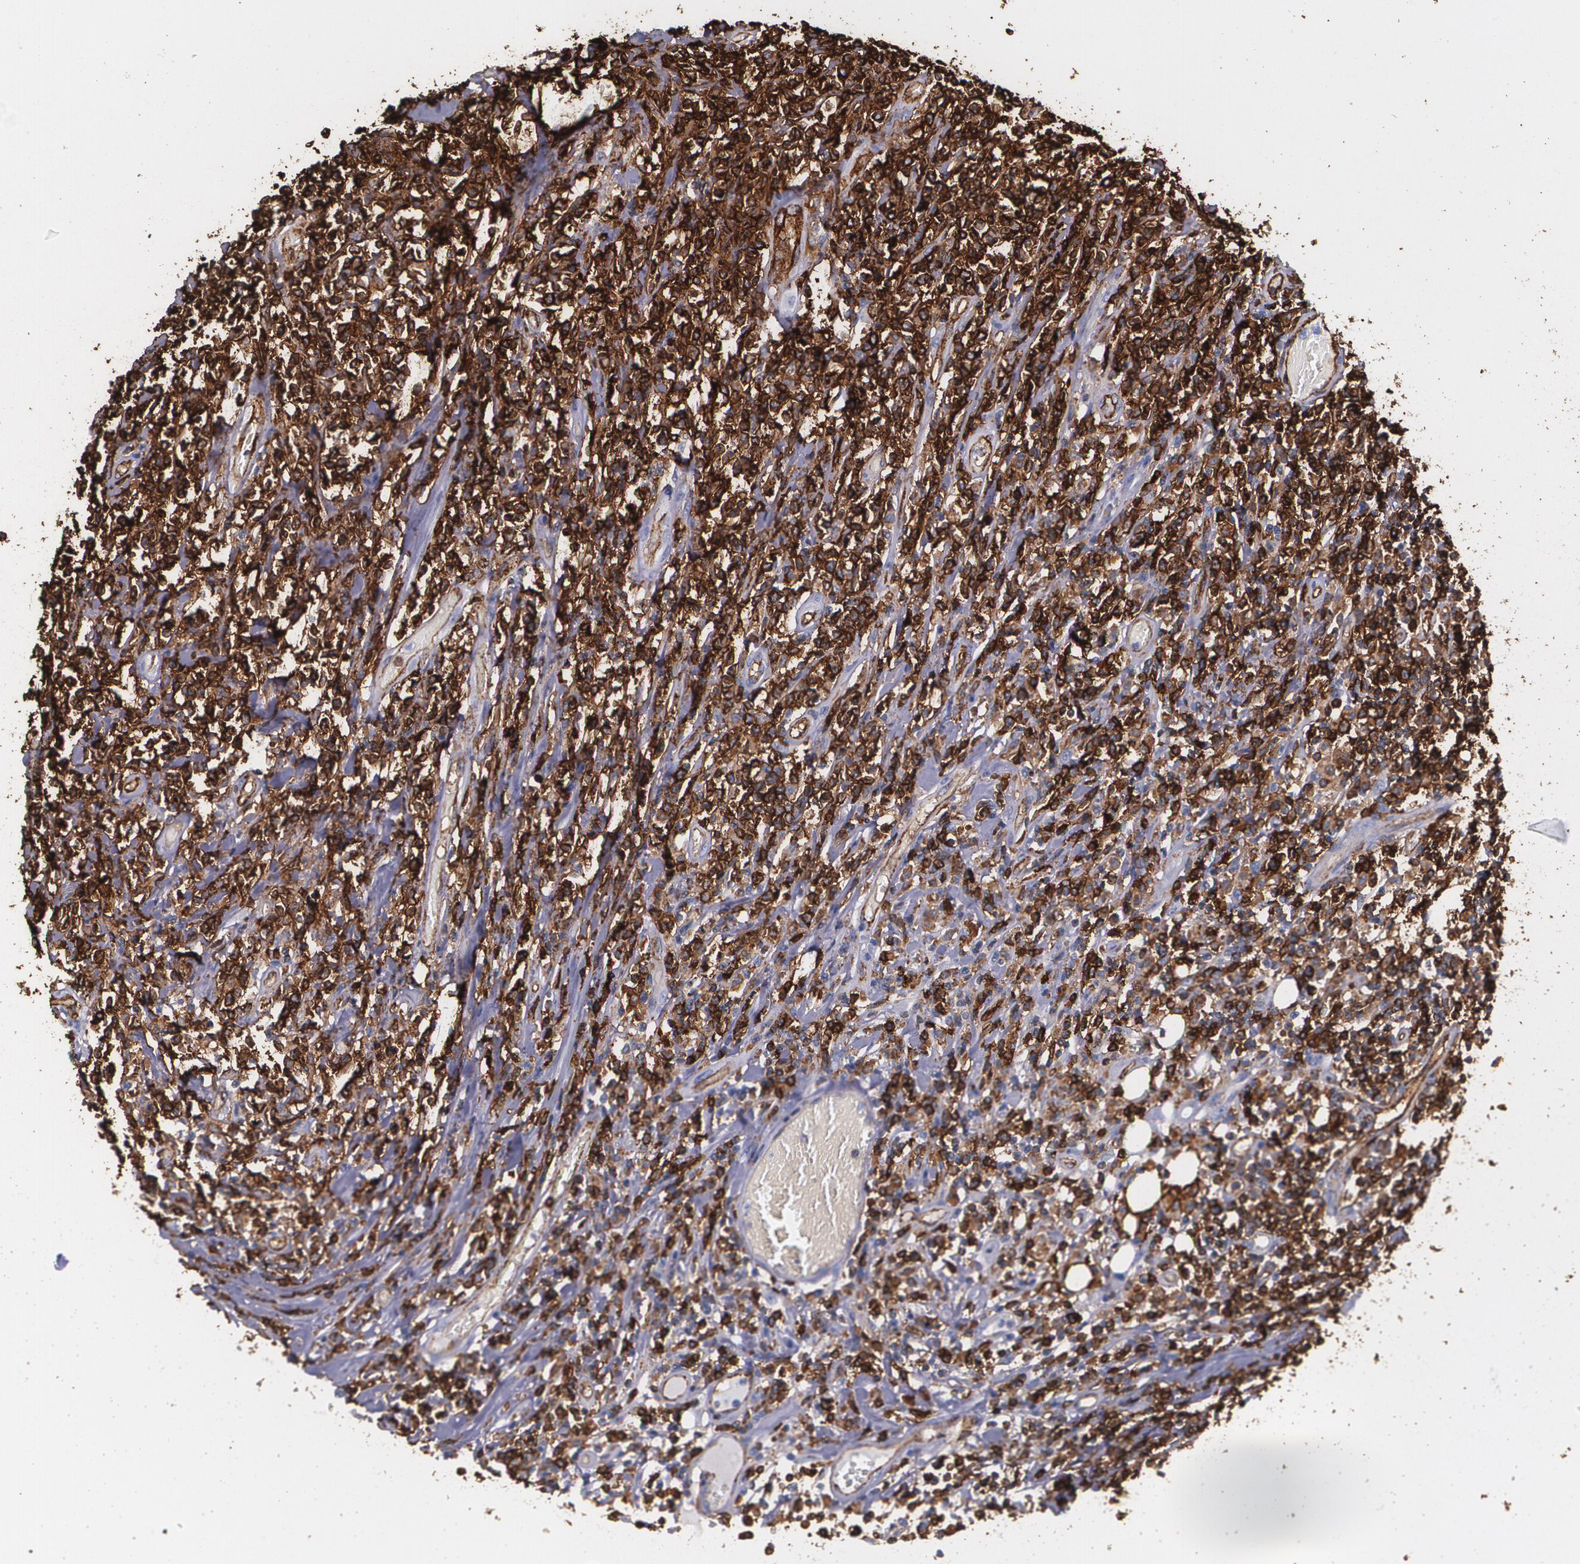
{"staining": {"intensity": "strong", "quantity": ">75%", "location": "cytoplasmic/membranous"}, "tissue": "lymphoma", "cell_type": "Tumor cells", "image_type": "cancer", "snomed": [{"axis": "morphology", "description": "Malignant lymphoma, non-Hodgkin's type, High grade"}, {"axis": "topography", "description": "Colon"}], "caption": "A high amount of strong cytoplasmic/membranous staining is appreciated in approximately >75% of tumor cells in lymphoma tissue. (DAB (3,3'-diaminobenzidine) = brown stain, brightfield microscopy at high magnification).", "gene": "HLA-DRA", "patient": {"sex": "male", "age": 82}}